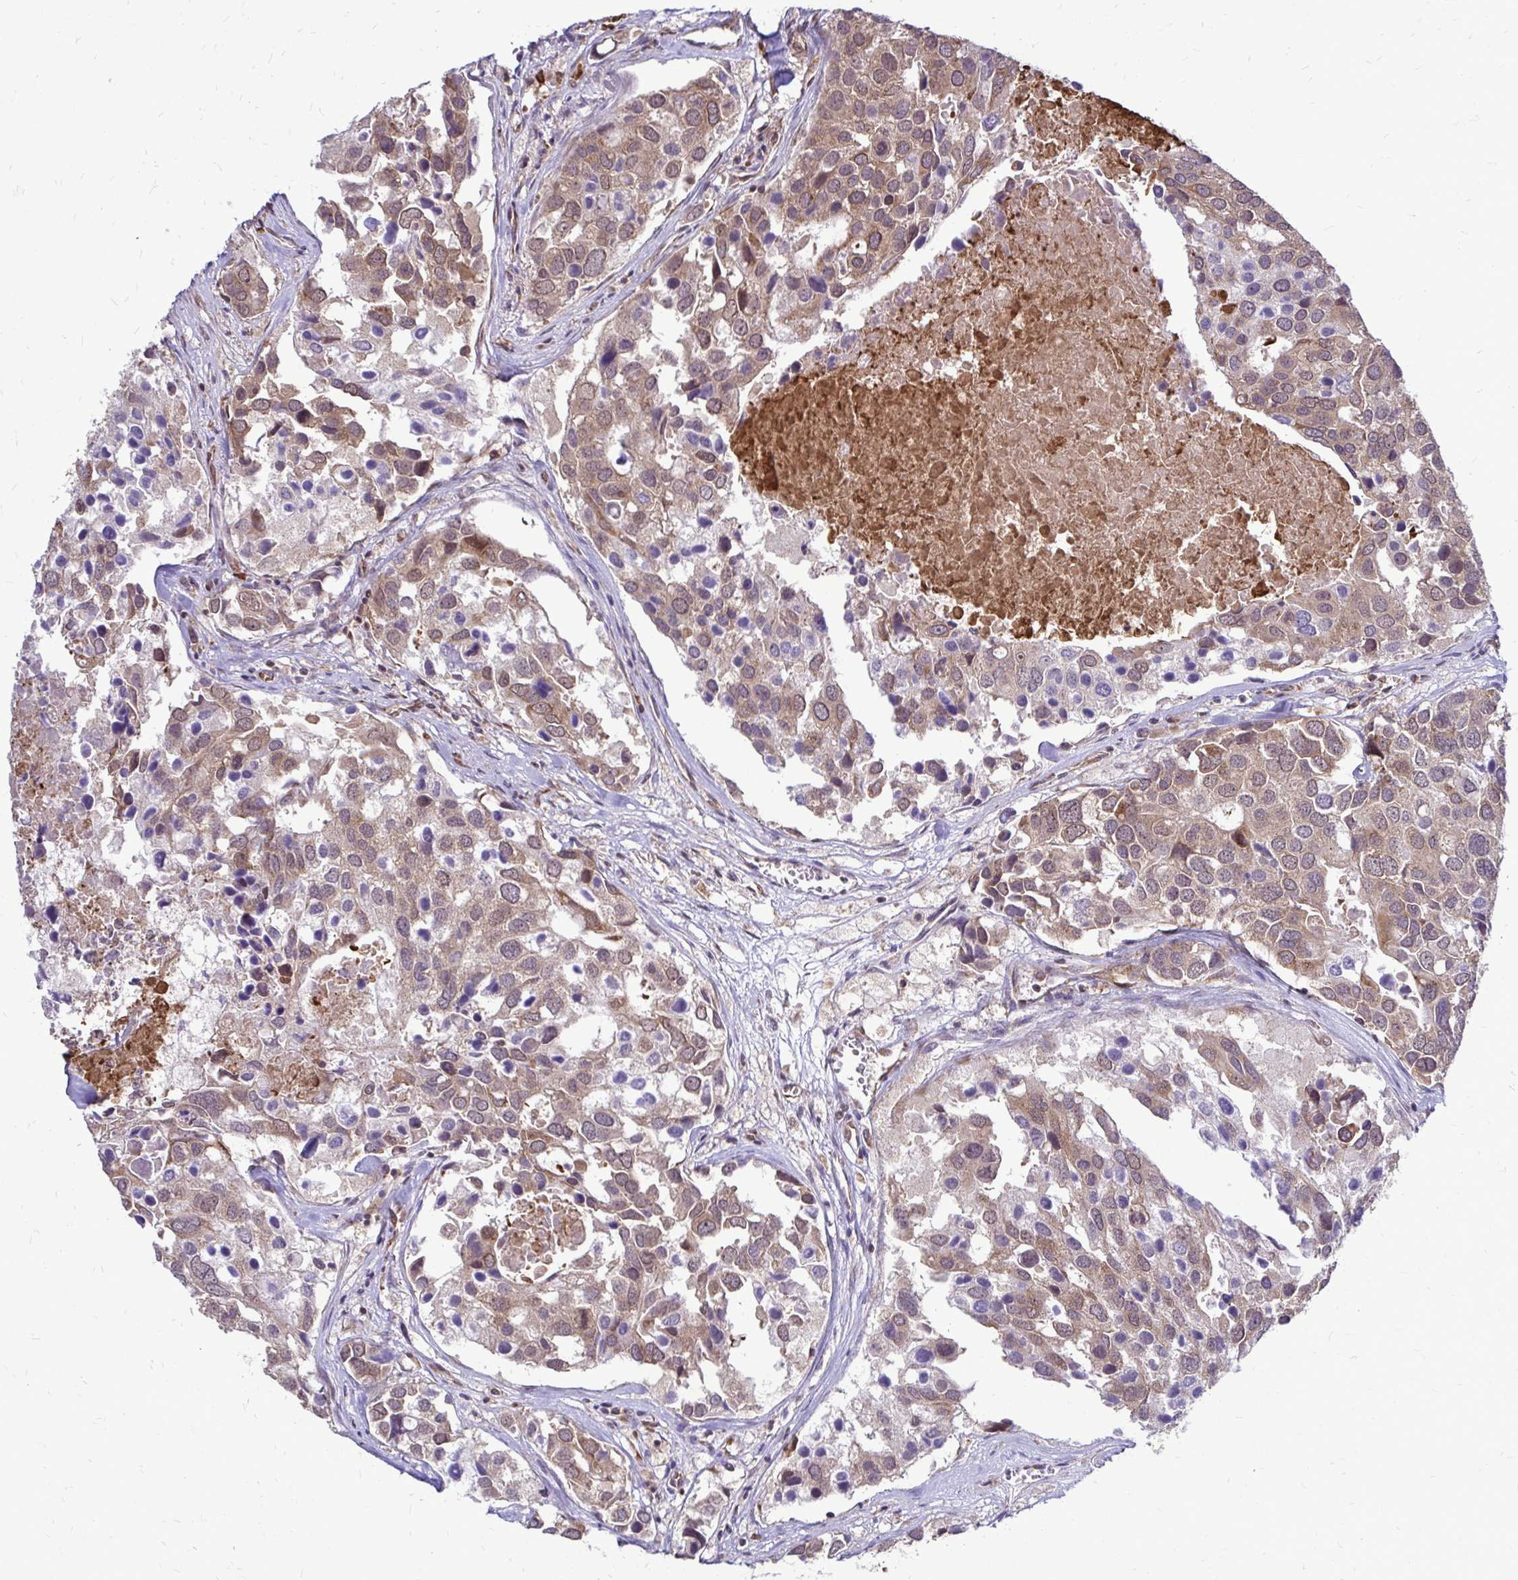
{"staining": {"intensity": "moderate", "quantity": ">75%", "location": "cytoplasmic/membranous"}, "tissue": "breast cancer", "cell_type": "Tumor cells", "image_type": "cancer", "snomed": [{"axis": "morphology", "description": "Duct carcinoma"}, {"axis": "topography", "description": "Breast"}], "caption": "Moderate cytoplasmic/membranous protein positivity is identified in approximately >75% of tumor cells in breast cancer.", "gene": "FMR1", "patient": {"sex": "female", "age": 83}}